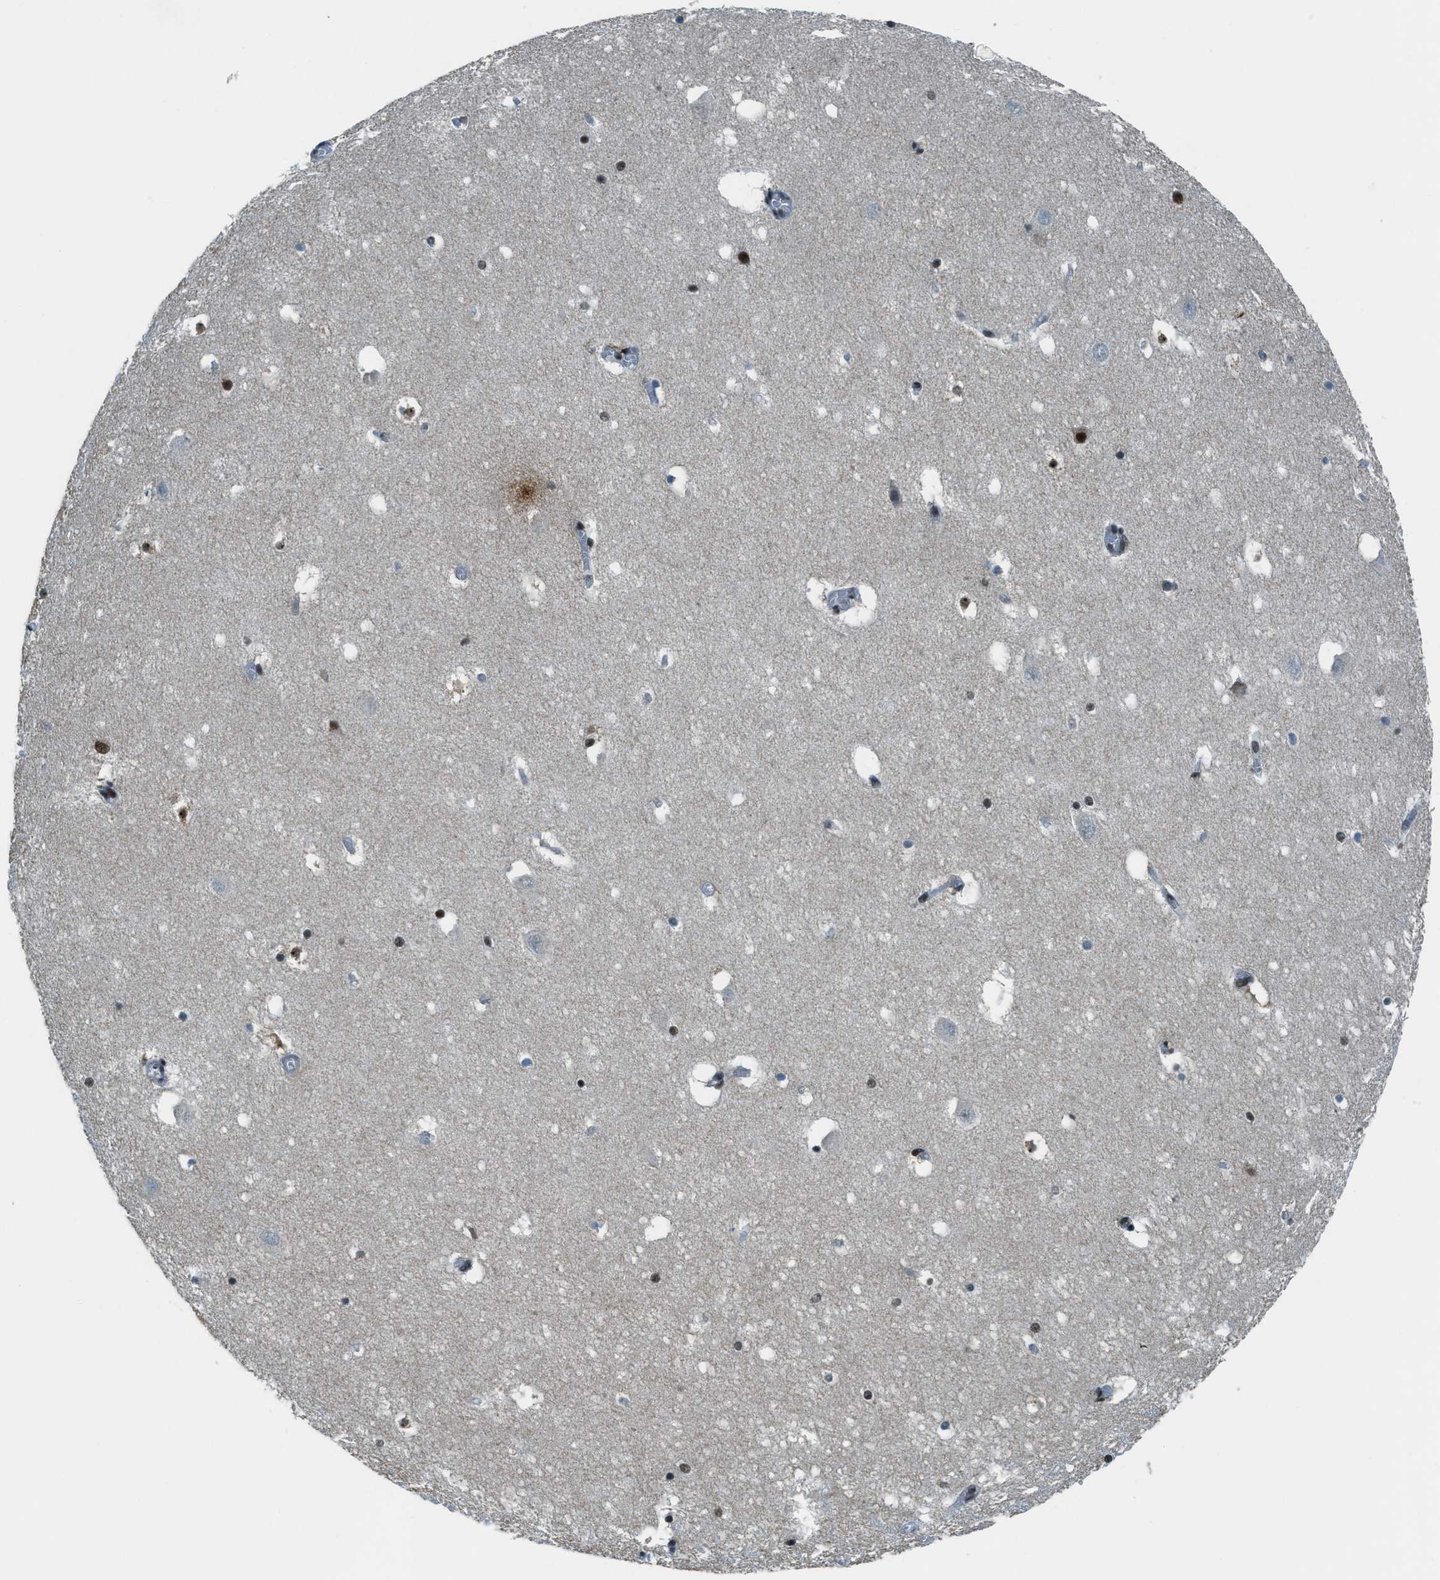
{"staining": {"intensity": "moderate", "quantity": "25%-75%", "location": "nuclear"}, "tissue": "hippocampus", "cell_type": "Glial cells", "image_type": "normal", "snomed": [{"axis": "morphology", "description": "Normal tissue, NOS"}, {"axis": "topography", "description": "Hippocampus"}], "caption": "This micrograph displays immunohistochemistry staining of benign human hippocampus, with medium moderate nuclear expression in approximately 25%-75% of glial cells.", "gene": "KLF6", "patient": {"sex": "male", "age": 45}}